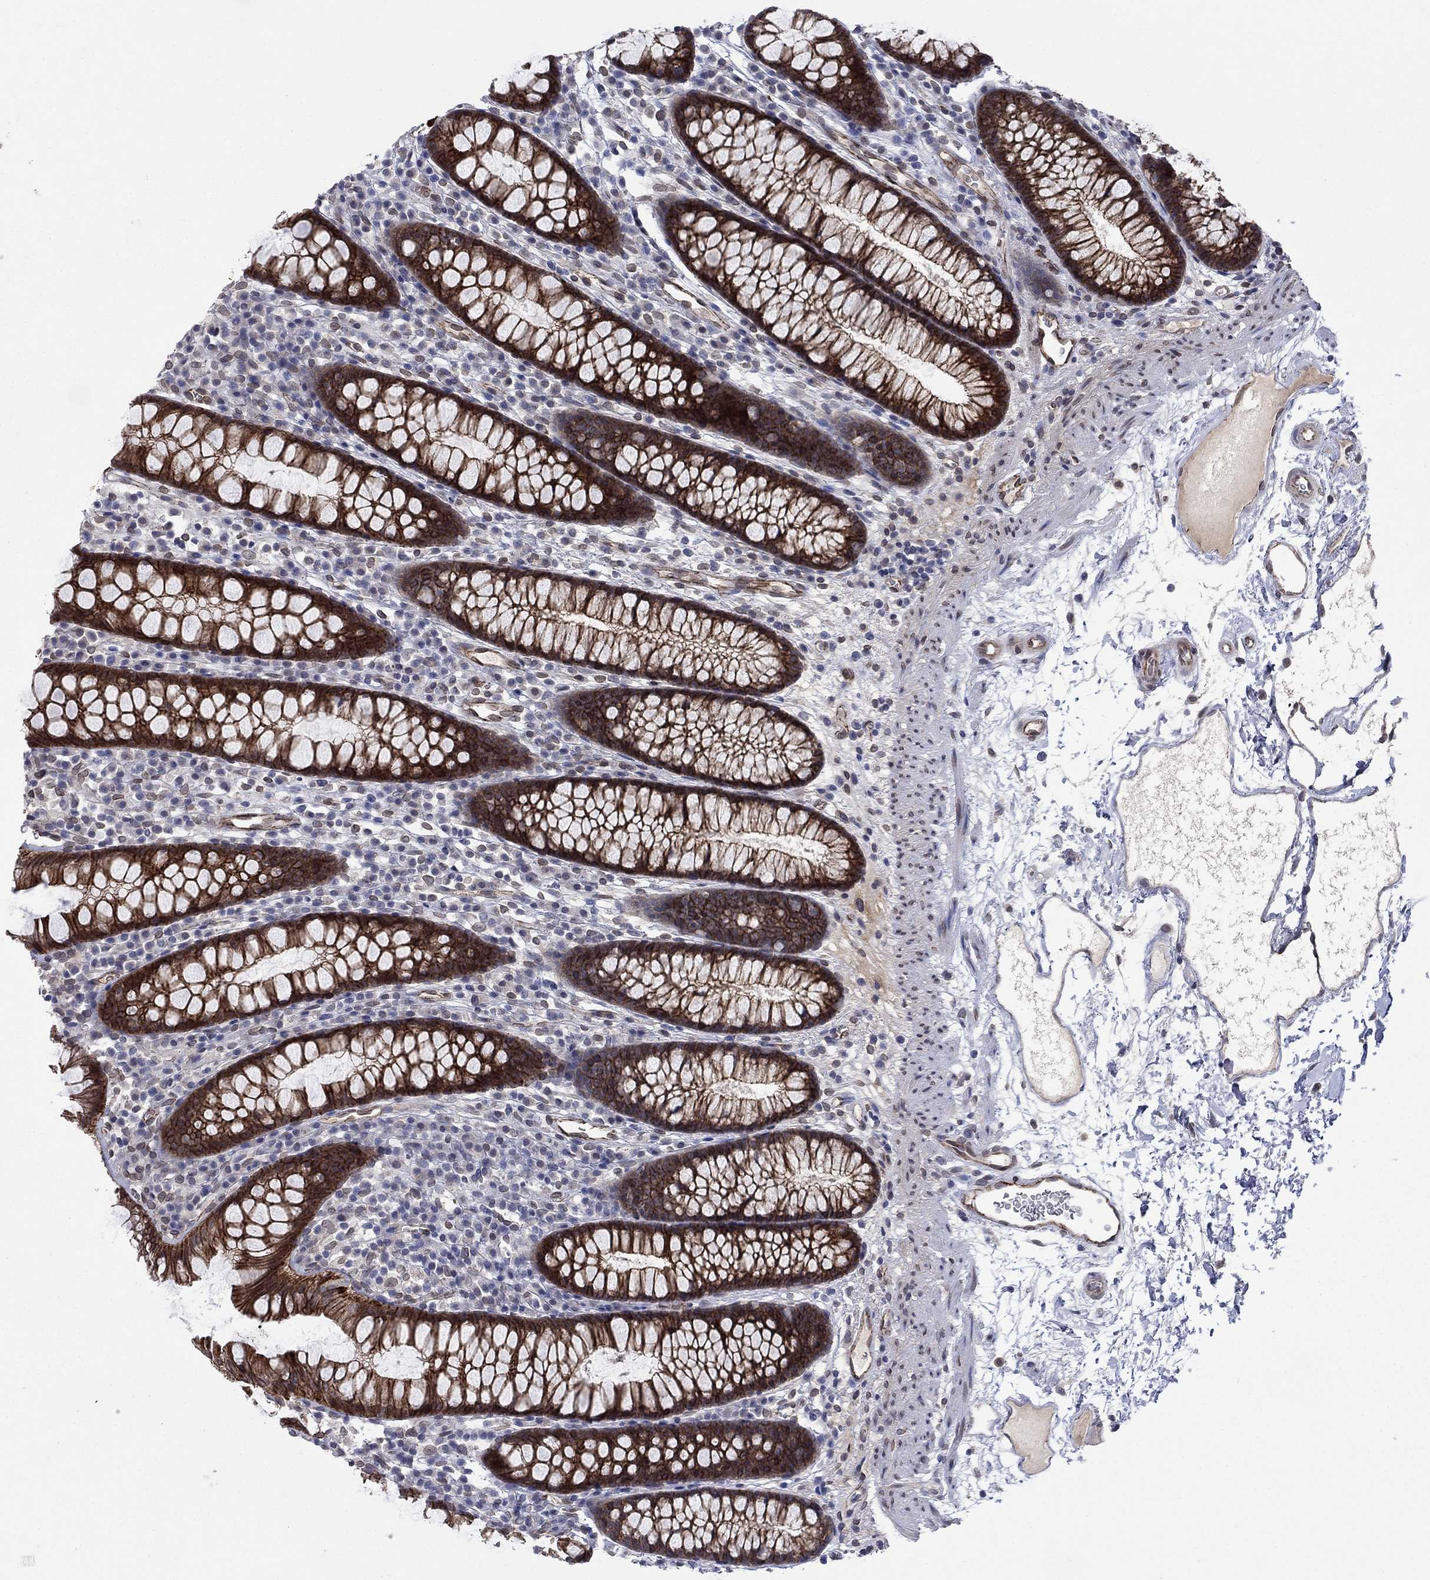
{"staining": {"intensity": "moderate", "quantity": ">75%", "location": "cytoplasmic/membranous"}, "tissue": "colon", "cell_type": "Endothelial cells", "image_type": "normal", "snomed": [{"axis": "morphology", "description": "Normal tissue, NOS"}, {"axis": "topography", "description": "Colon"}], "caption": "A photomicrograph of colon stained for a protein displays moderate cytoplasmic/membranous brown staining in endothelial cells. The staining was performed using DAB (3,3'-diaminobenzidine) to visualize the protein expression in brown, while the nuclei were stained in blue with hematoxylin (Magnification: 20x).", "gene": "EMC9", "patient": {"sex": "male", "age": 76}}